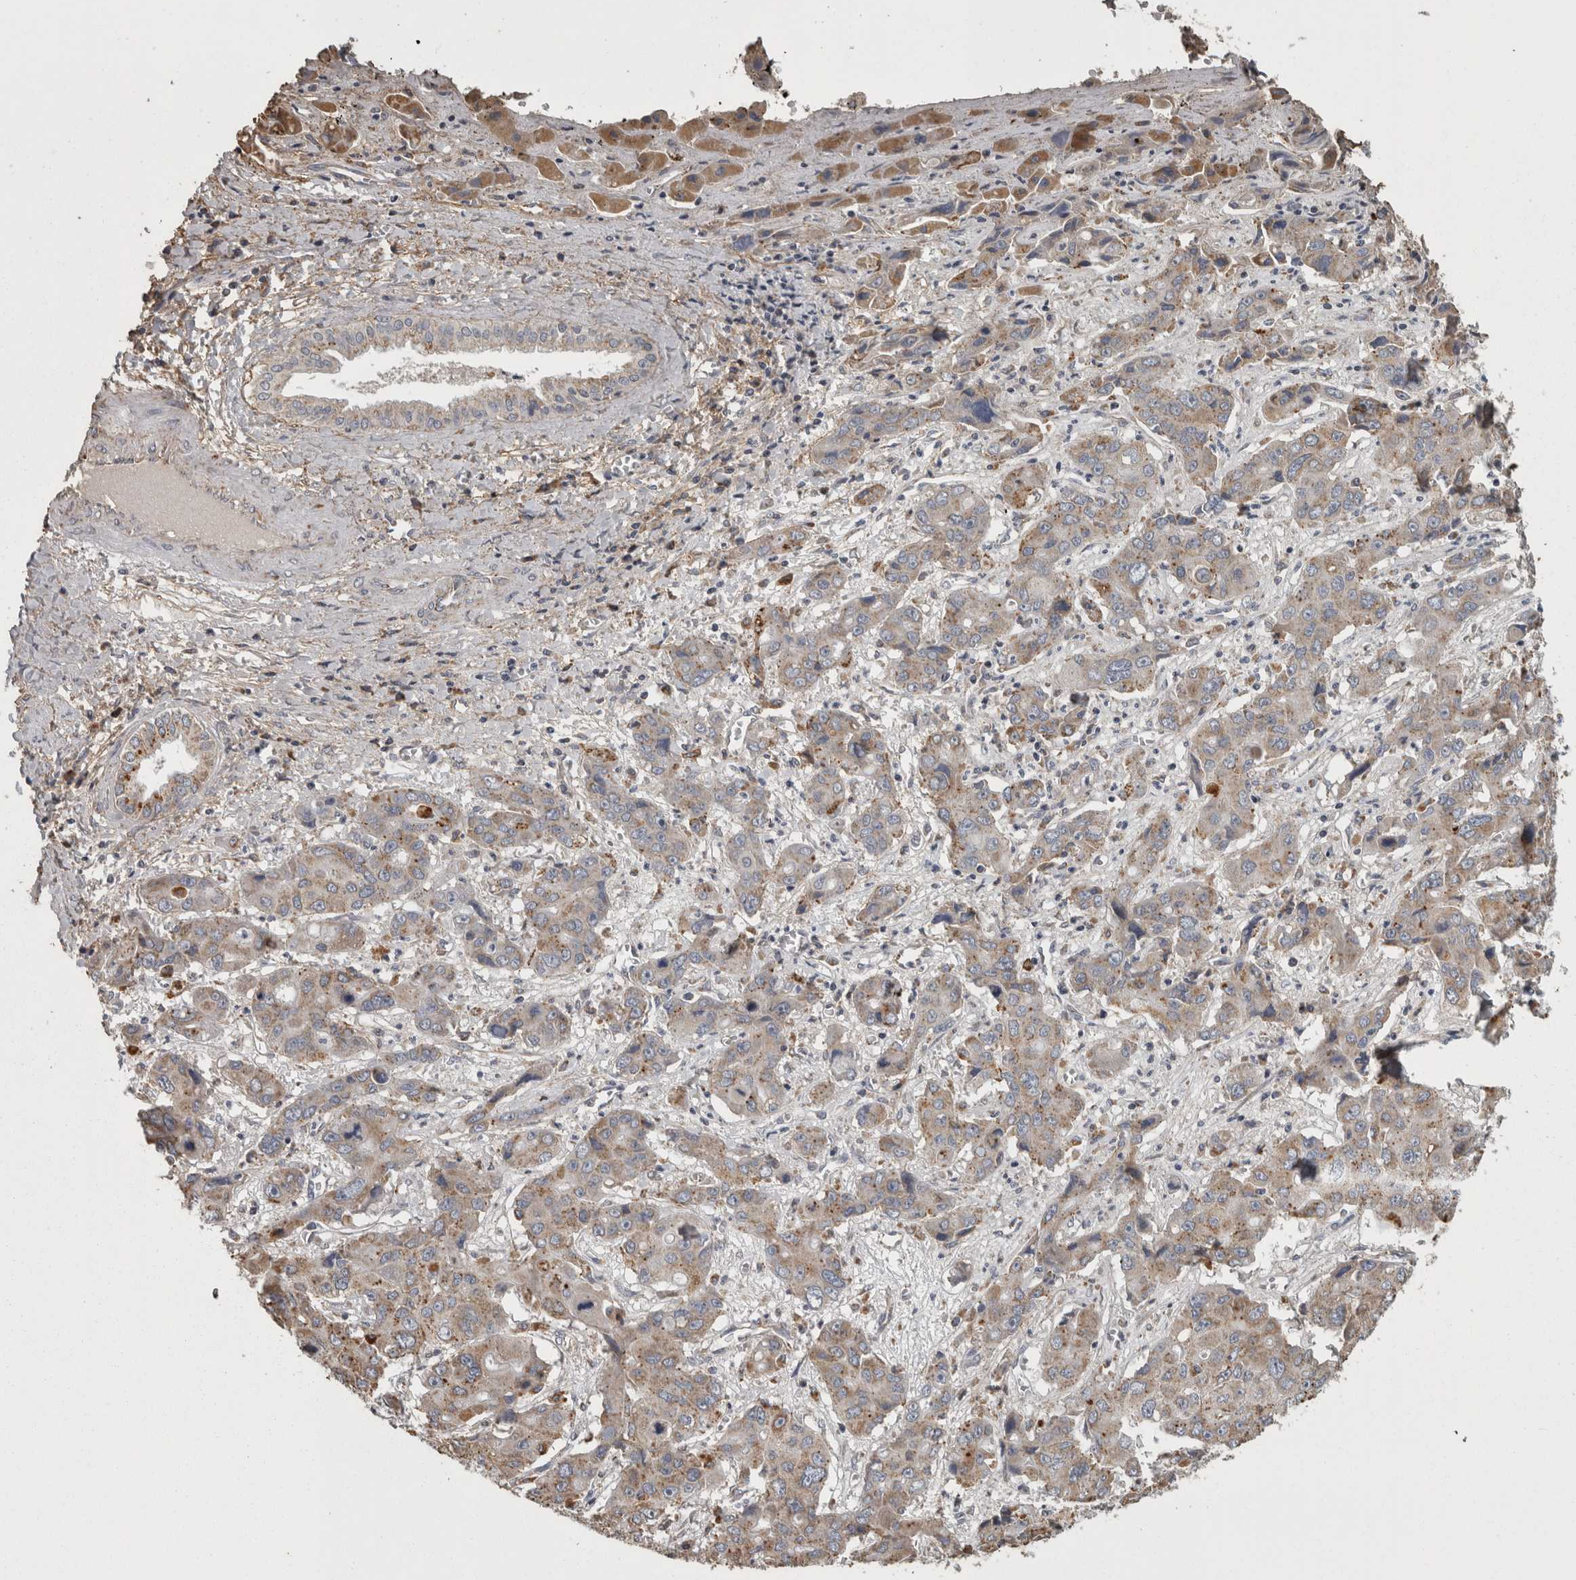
{"staining": {"intensity": "weak", "quantity": "25%-75%", "location": "cytoplasmic/membranous"}, "tissue": "liver cancer", "cell_type": "Tumor cells", "image_type": "cancer", "snomed": [{"axis": "morphology", "description": "Cholangiocarcinoma"}, {"axis": "topography", "description": "Liver"}], "caption": "Cholangiocarcinoma (liver) stained for a protein demonstrates weak cytoplasmic/membranous positivity in tumor cells.", "gene": "FRK", "patient": {"sex": "male", "age": 67}}